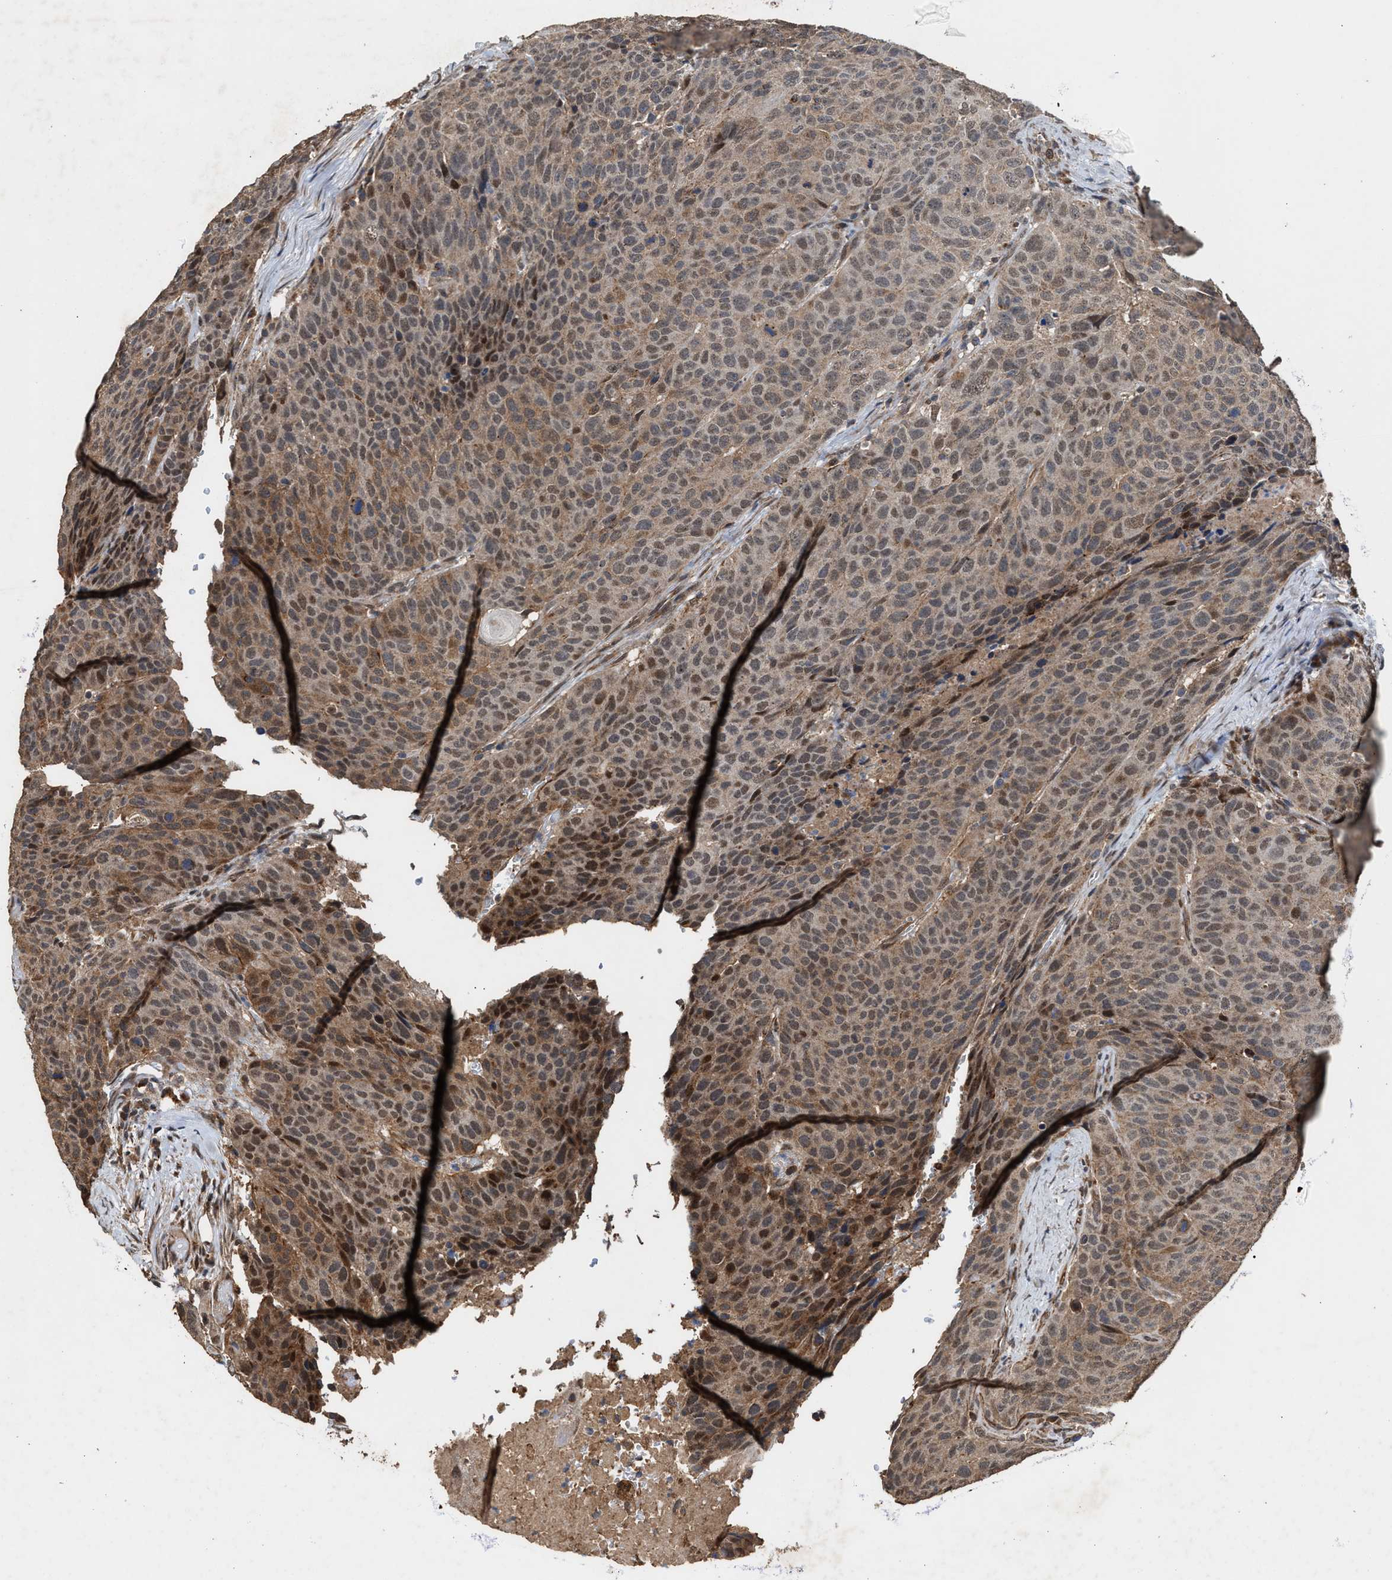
{"staining": {"intensity": "moderate", "quantity": ">75%", "location": "cytoplasmic/membranous,nuclear"}, "tissue": "head and neck cancer", "cell_type": "Tumor cells", "image_type": "cancer", "snomed": [{"axis": "morphology", "description": "Squamous cell carcinoma, NOS"}, {"axis": "topography", "description": "Head-Neck"}], "caption": "Moderate cytoplasmic/membranous and nuclear staining is identified in about >75% of tumor cells in head and neck squamous cell carcinoma.", "gene": "ZNHIT6", "patient": {"sex": "male", "age": 66}}